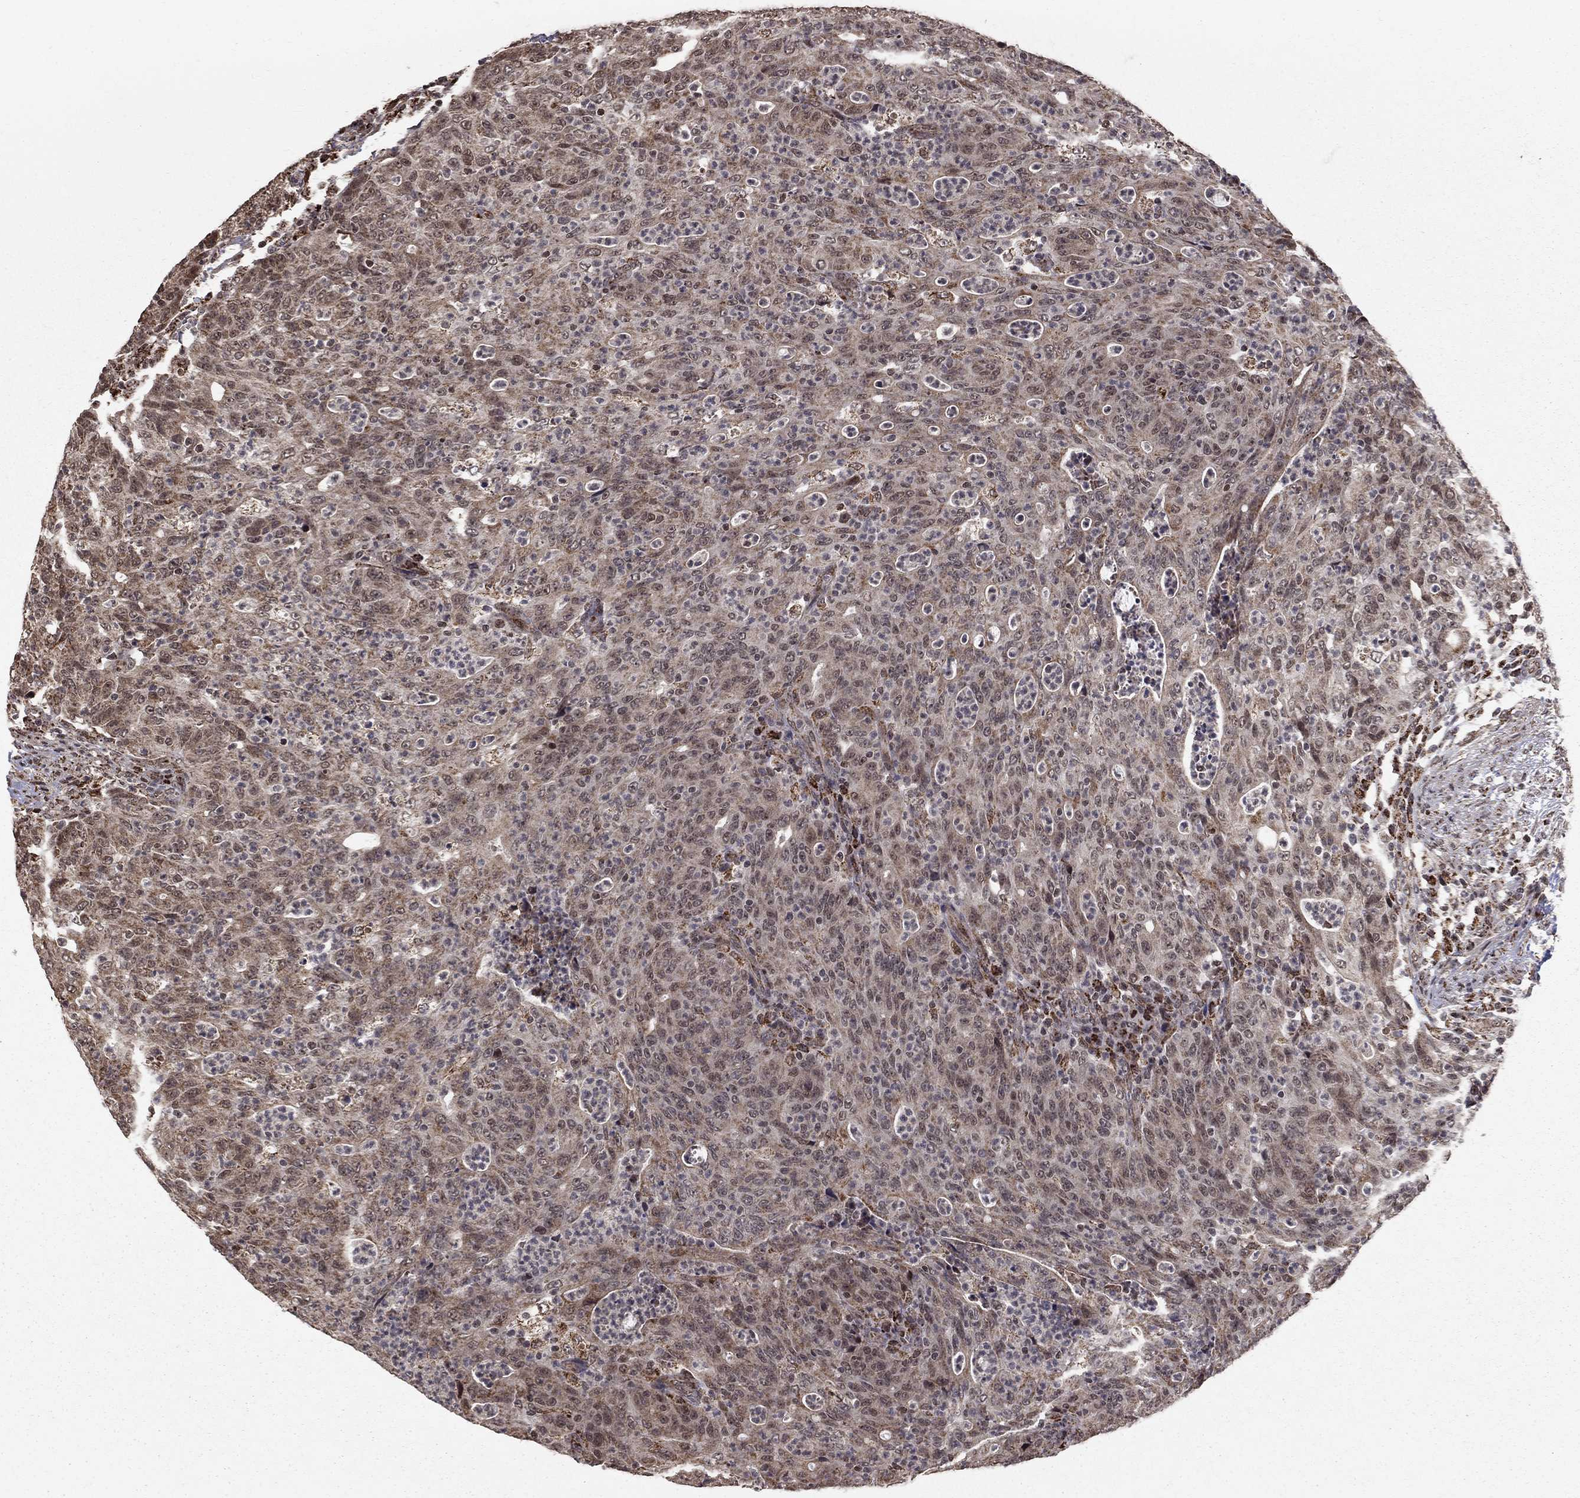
{"staining": {"intensity": "weak", "quantity": "25%-75%", "location": "cytoplasmic/membranous"}, "tissue": "colorectal cancer", "cell_type": "Tumor cells", "image_type": "cancer", "snomed": [{"axis": "morphology", "description": "Adenocarcinoma, NOS"}, {"axis": "topography", "description": "Colon"}], "caption": "The photomicrograph shows a brown stain indicating the presence of a protein in the cytoplasmic/membranous of tumor cells in adenocarcinoma (colorectal). (brown staining indicates protein expression, while blue staining denotes nuclei).", "gene": "ACOT13", "patient": {"sex": "male", "age": 70}}